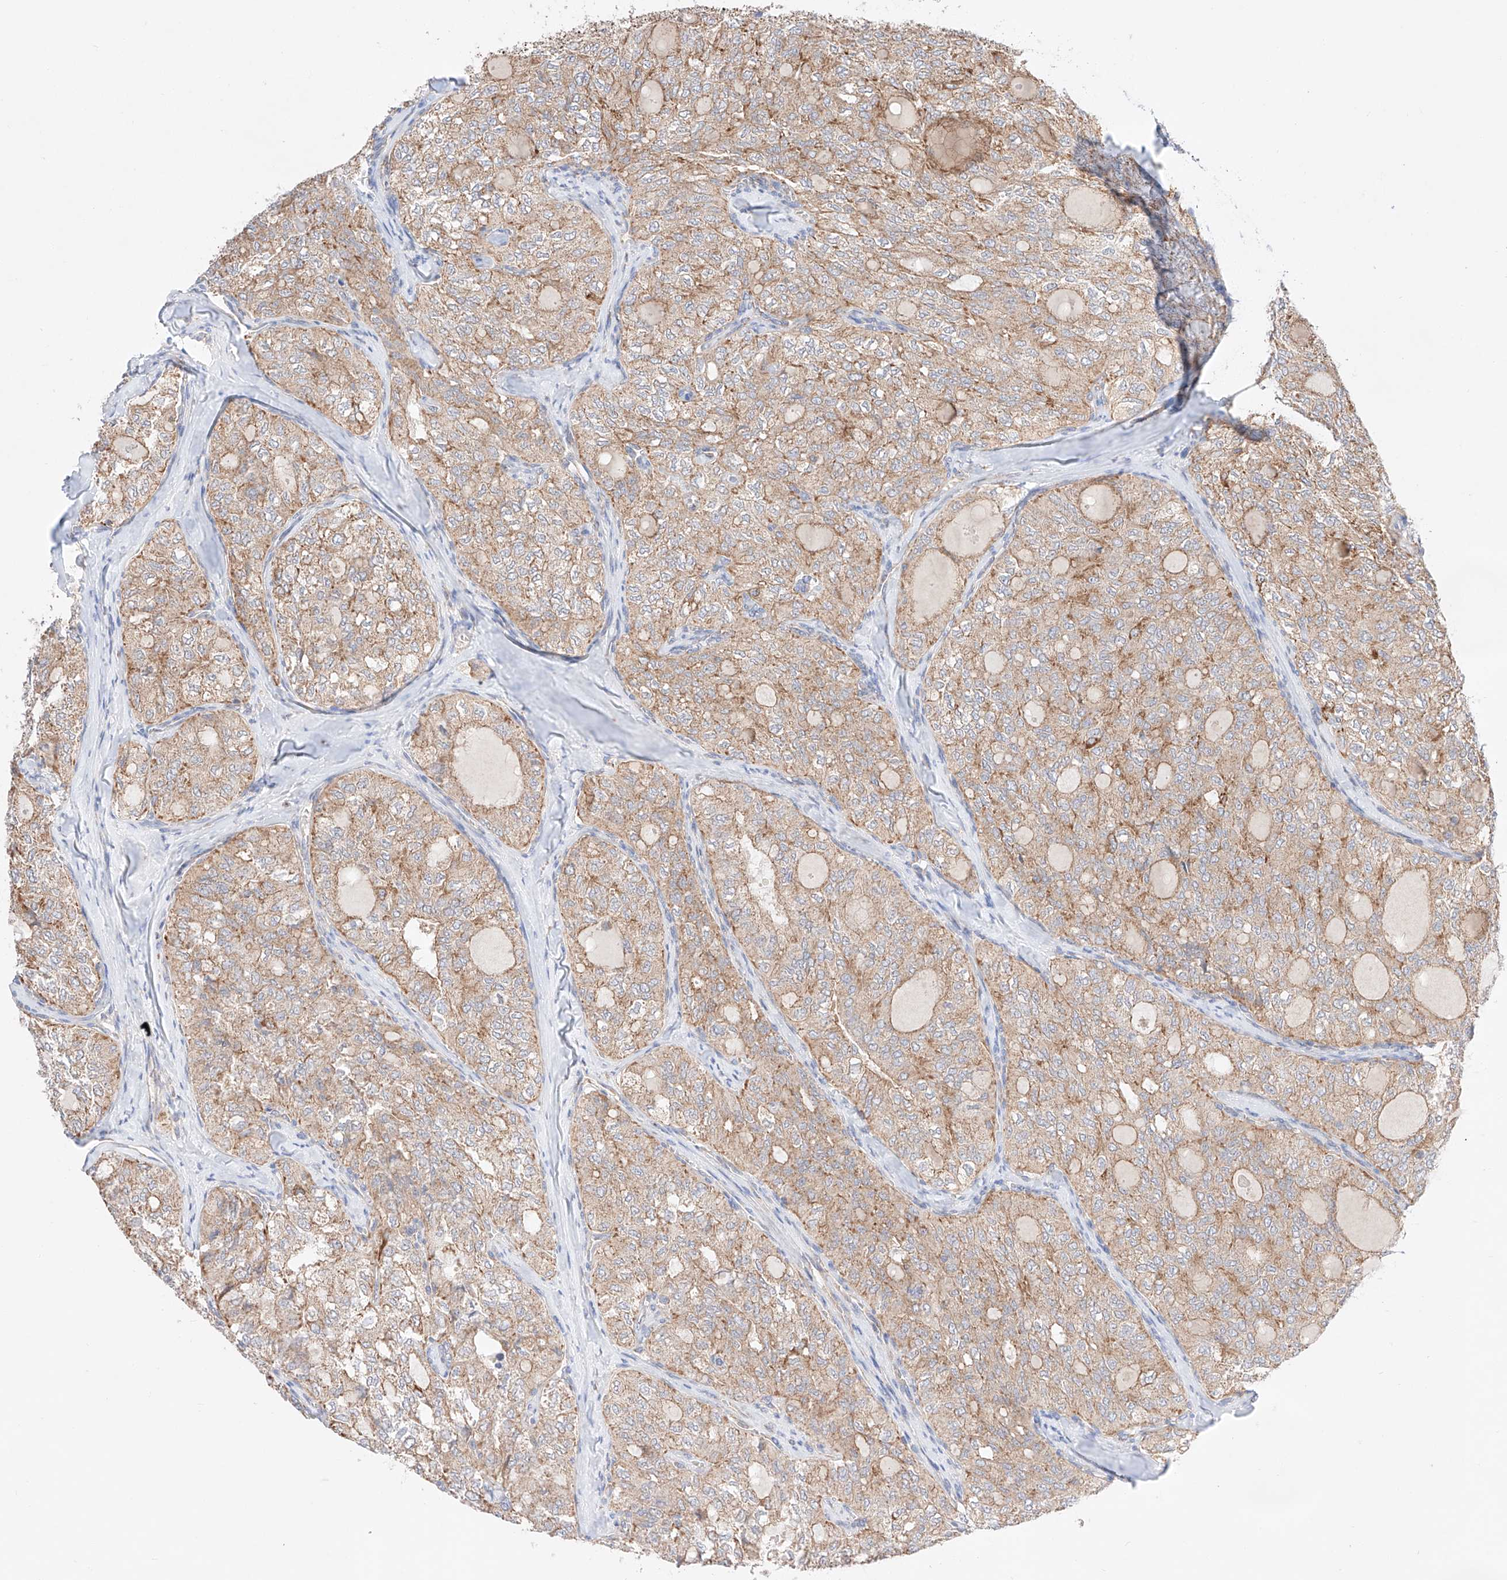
{"staining": {"intensity": "moderate", "quantity": "25%-75%", "location": "cytoplasmic/membranous"}, "tissue": "thyroid cancer", "cell_type": "Tumor cells", "image_type": "cancer", "snomed": [{"axis": "morphology", "description": "Follicular adenoma carcinoma, NOS"}, {"axis": "topography", "description": "Thyroid gland"}], "caption": "Moderate cytoplasmic/membranous expression for a protein is seen in about 25%-75% of tumor cells of thyroid cancer using immunohistochemistry.", "gene": "KTI12", "patient": {"sex": "male", "age": 75}}